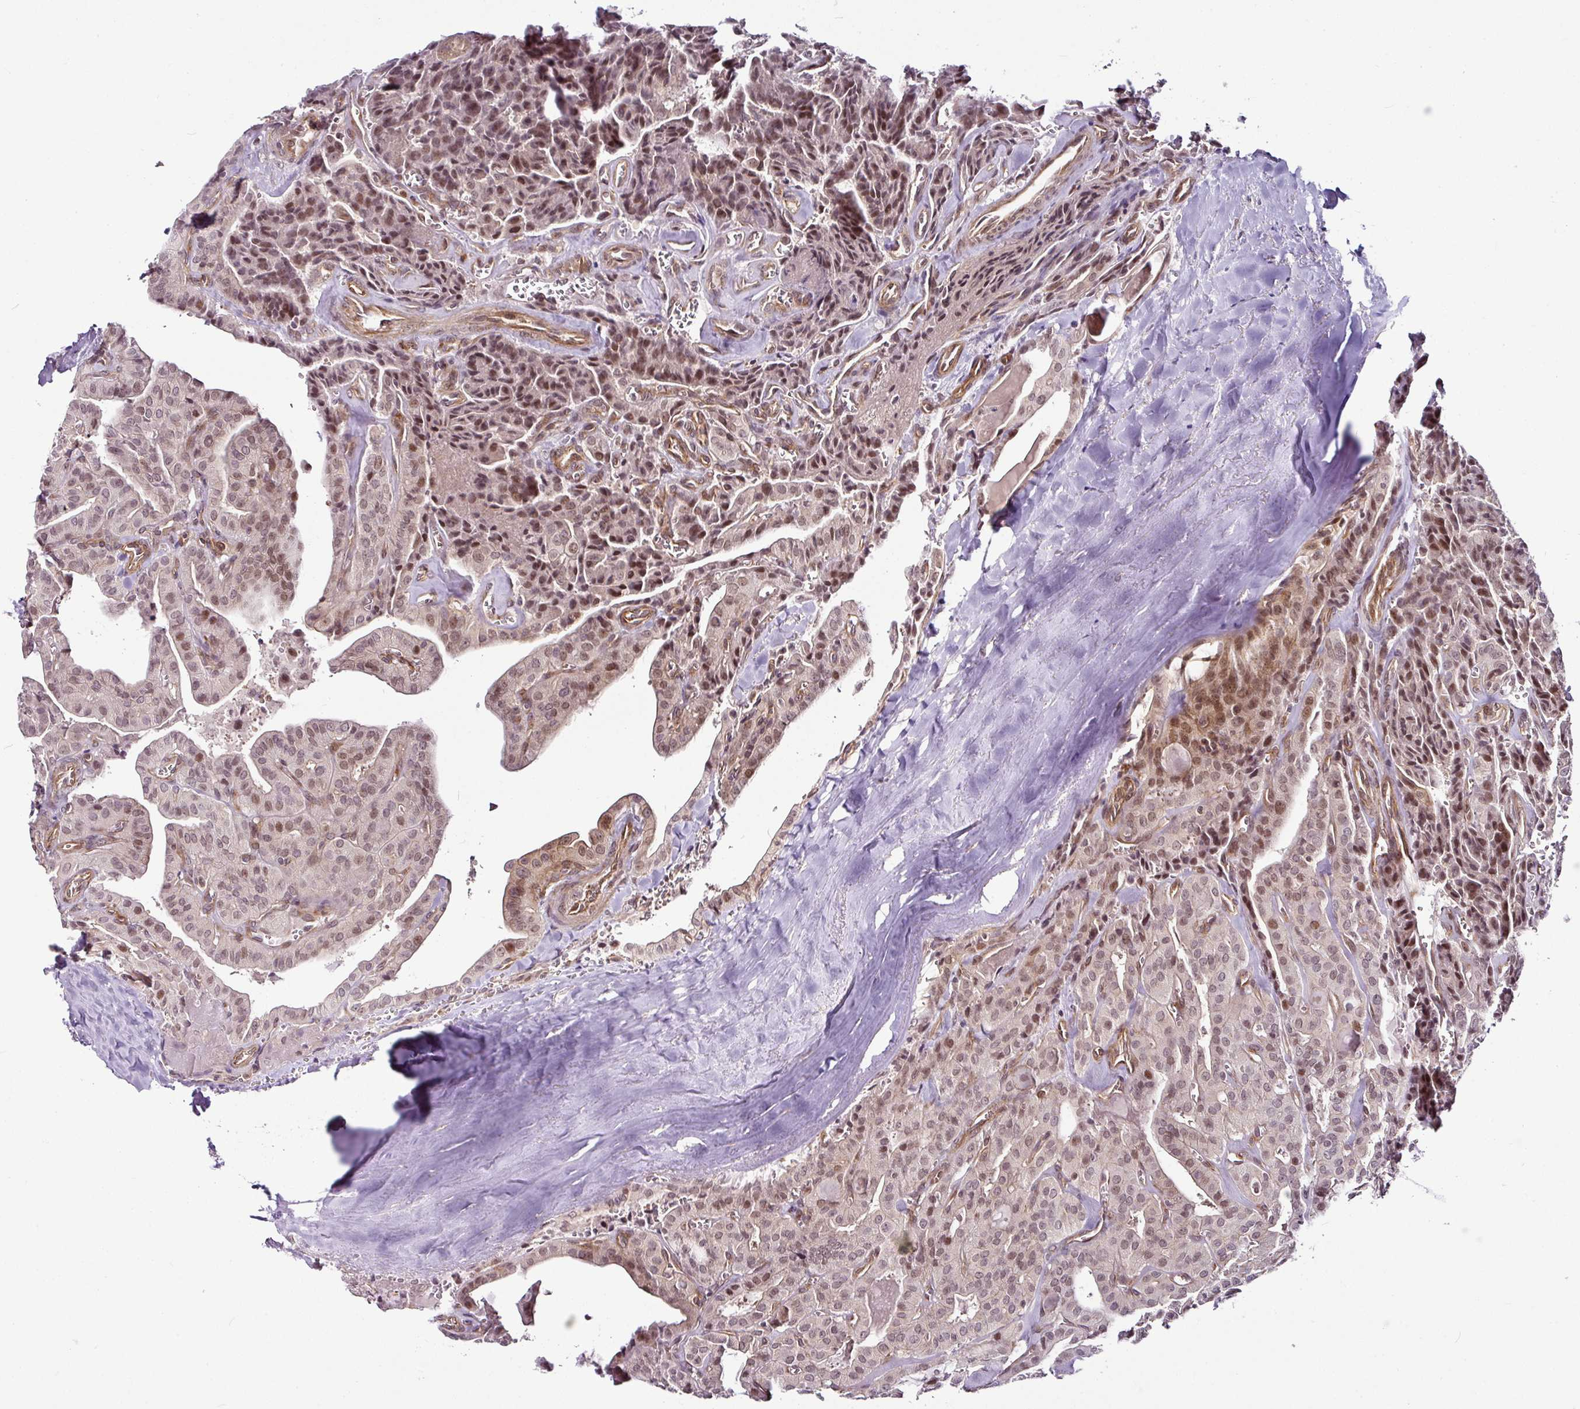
{"staining": {"intensity": "moderate", "quantity": ">75%", "location": "nuclear"}, "tissue": "thyroid cancer", "cell_type": "Tumor cells", "image_type": "cancer", "snomed": [{"axis": "morphology", "description": "Papillary adenocarcinoma, NOS"}, {"axis": "topography", "description": "Thyroid gland"}], "caption": "Immunohistochemistry photomicrograph of thyroid cancer (papillary adenocarcinoma) stained for a protein (brown), which displays medium levels of moderate nuclear staining in about >75% of tumor cells.", "gene": "DCAF13", "patient": {"sex": "male", "age": 52}}